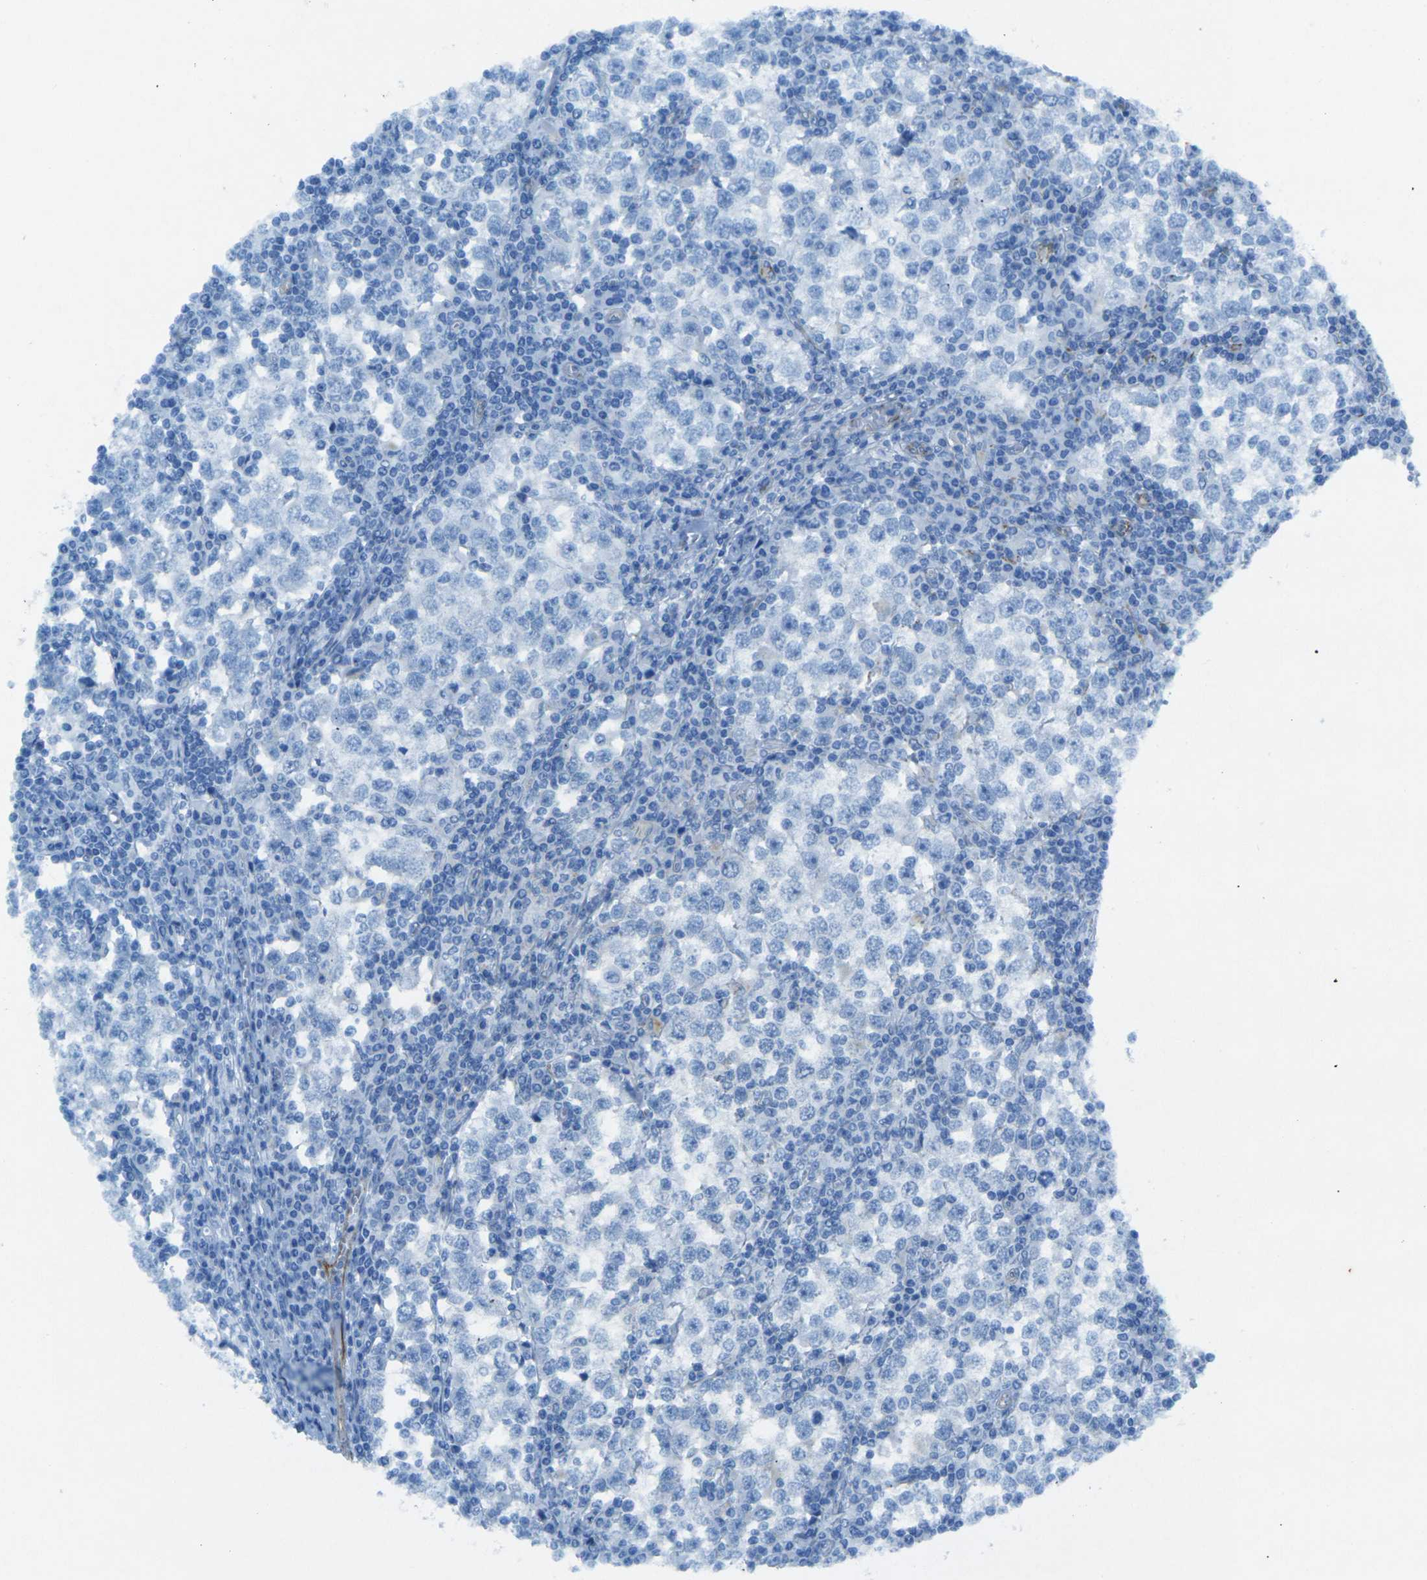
{"staining": {"intensity": "negative", "quantity": "none", "location": "none"}, "tissue": "testis cancer", "cell_type": "Tumor cells", "image_type": "cancer", "snomed": [{"axis": "morphology", "description": "Seminoma, NOS"}, {"axis": "topography", "description": "Testis"}], "caption": "The immunohistochemistry photomicrograph has no significant expression in tumor cells of testis seminoma tissue.", "gene": "SORT1", "patient": {"sex": "male", "age": 65}}